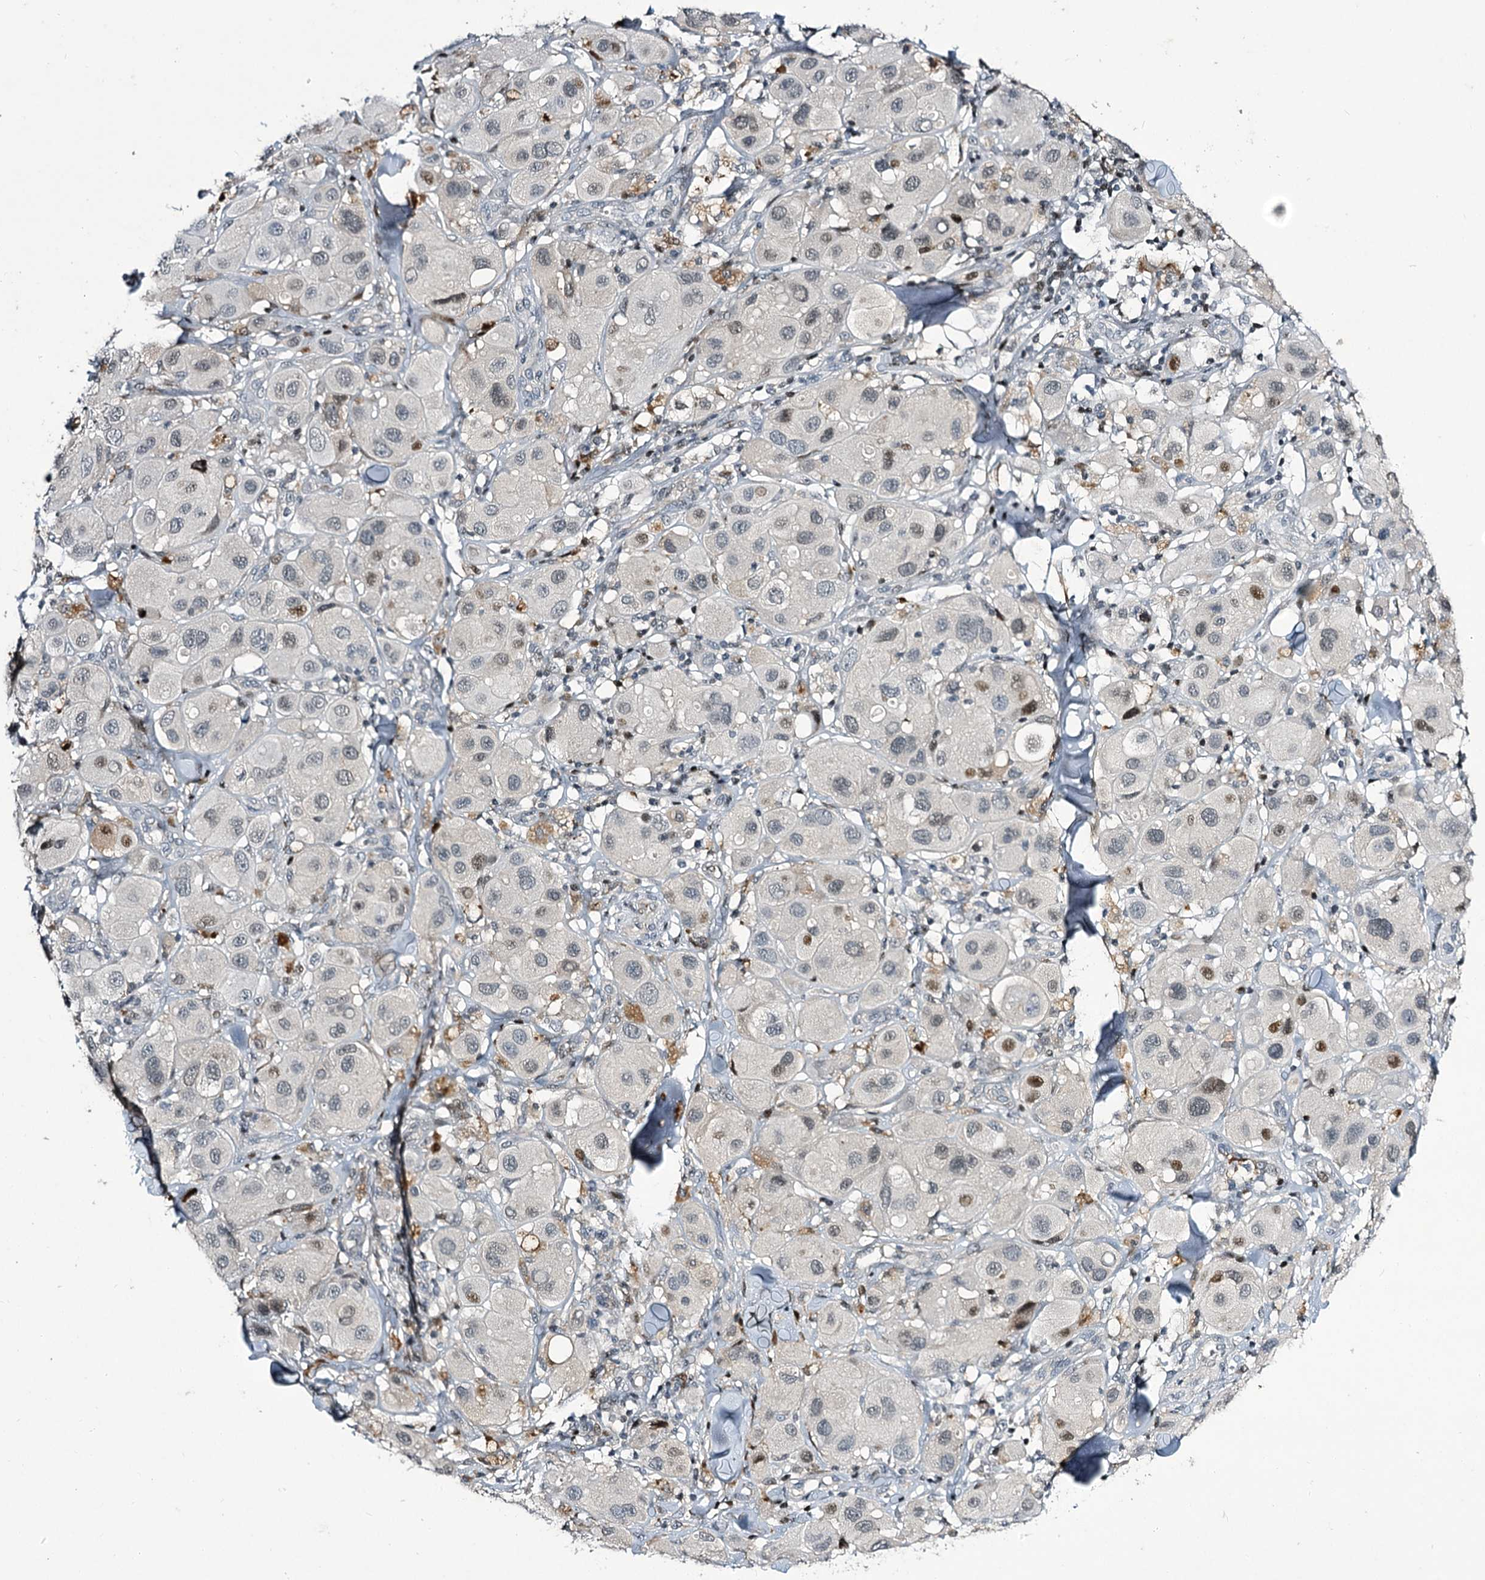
{"staining": {"intensity": "negative", "quantity": "none", "location": "none"}, "tissue": "melanoma", "cell_type": "Tumor cells", "image_type": "cancer", "snomed": [{"axis": "morphology", "description": "Malignant melanoma, Metastatic site"}, {"axis": "topography", "description": "Skin"}], "caption": "Immunohistochemical staining of melanoma exhibits no significant expression in tumor cells.", "gene": "ITFG2", "patient": {"sex": "male", "age": 41}}